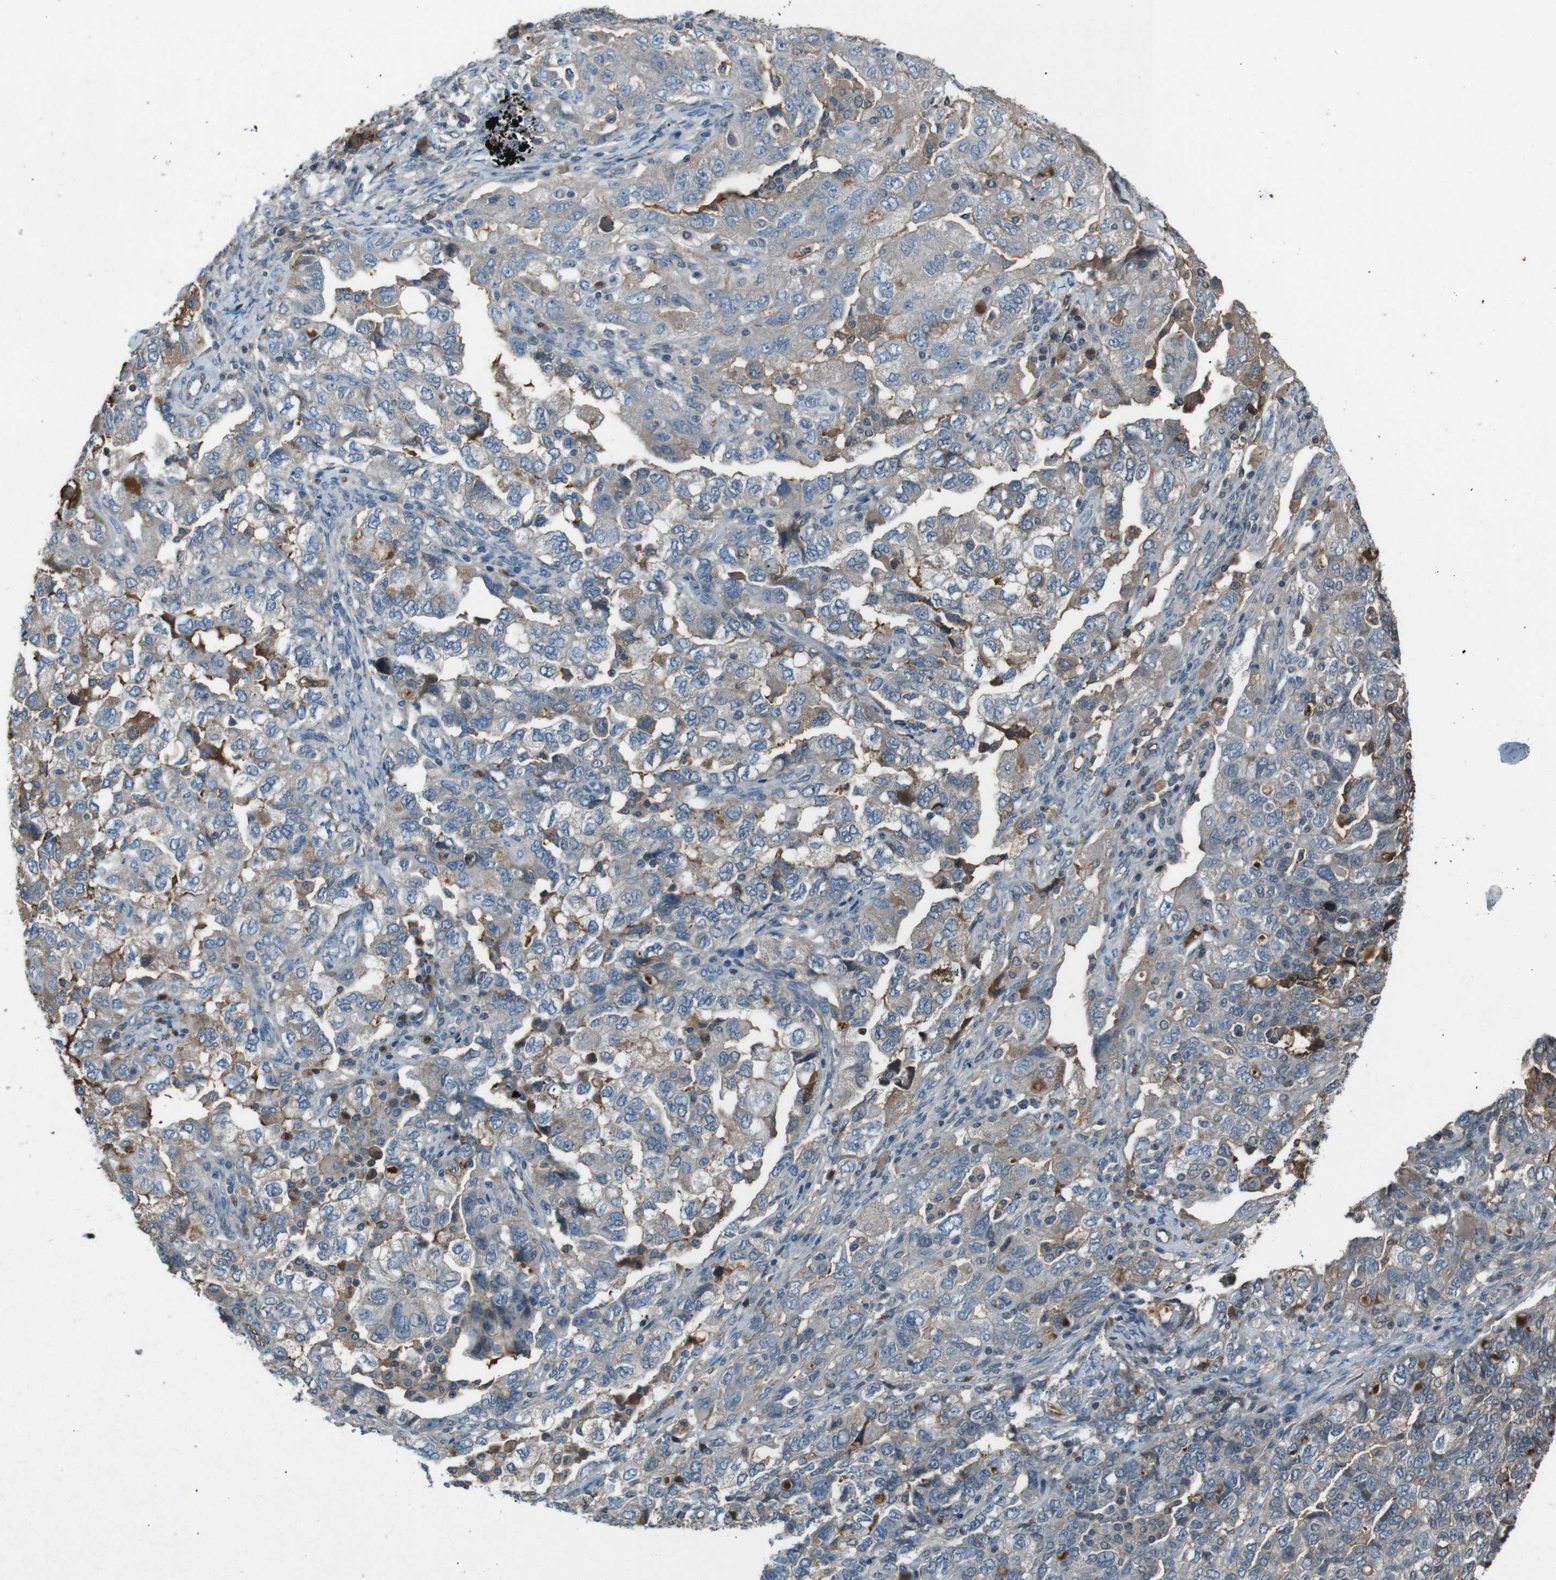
{"staining": {"intensity": "weak", "quantity": "<25%", "location": "cytoplasmic/membranous"}, "tissue": "ovarian cancer", "cell_type": "Tumor cells", "image_type": "cancer", "snomed": [{"axis": "morphology", "description": "Carcinoma, NOS"}, {"axis": "morphology", "description": "Cystadenocarcinoma, serous, NOS"}, {"axis": "topography", "description": "Ovary"}], "caption": "An image of human ovarian cancer is negative for staining in tumor cells.", "gene": "UGT1A6", "patient": {"sex": "female", "age": 69}}